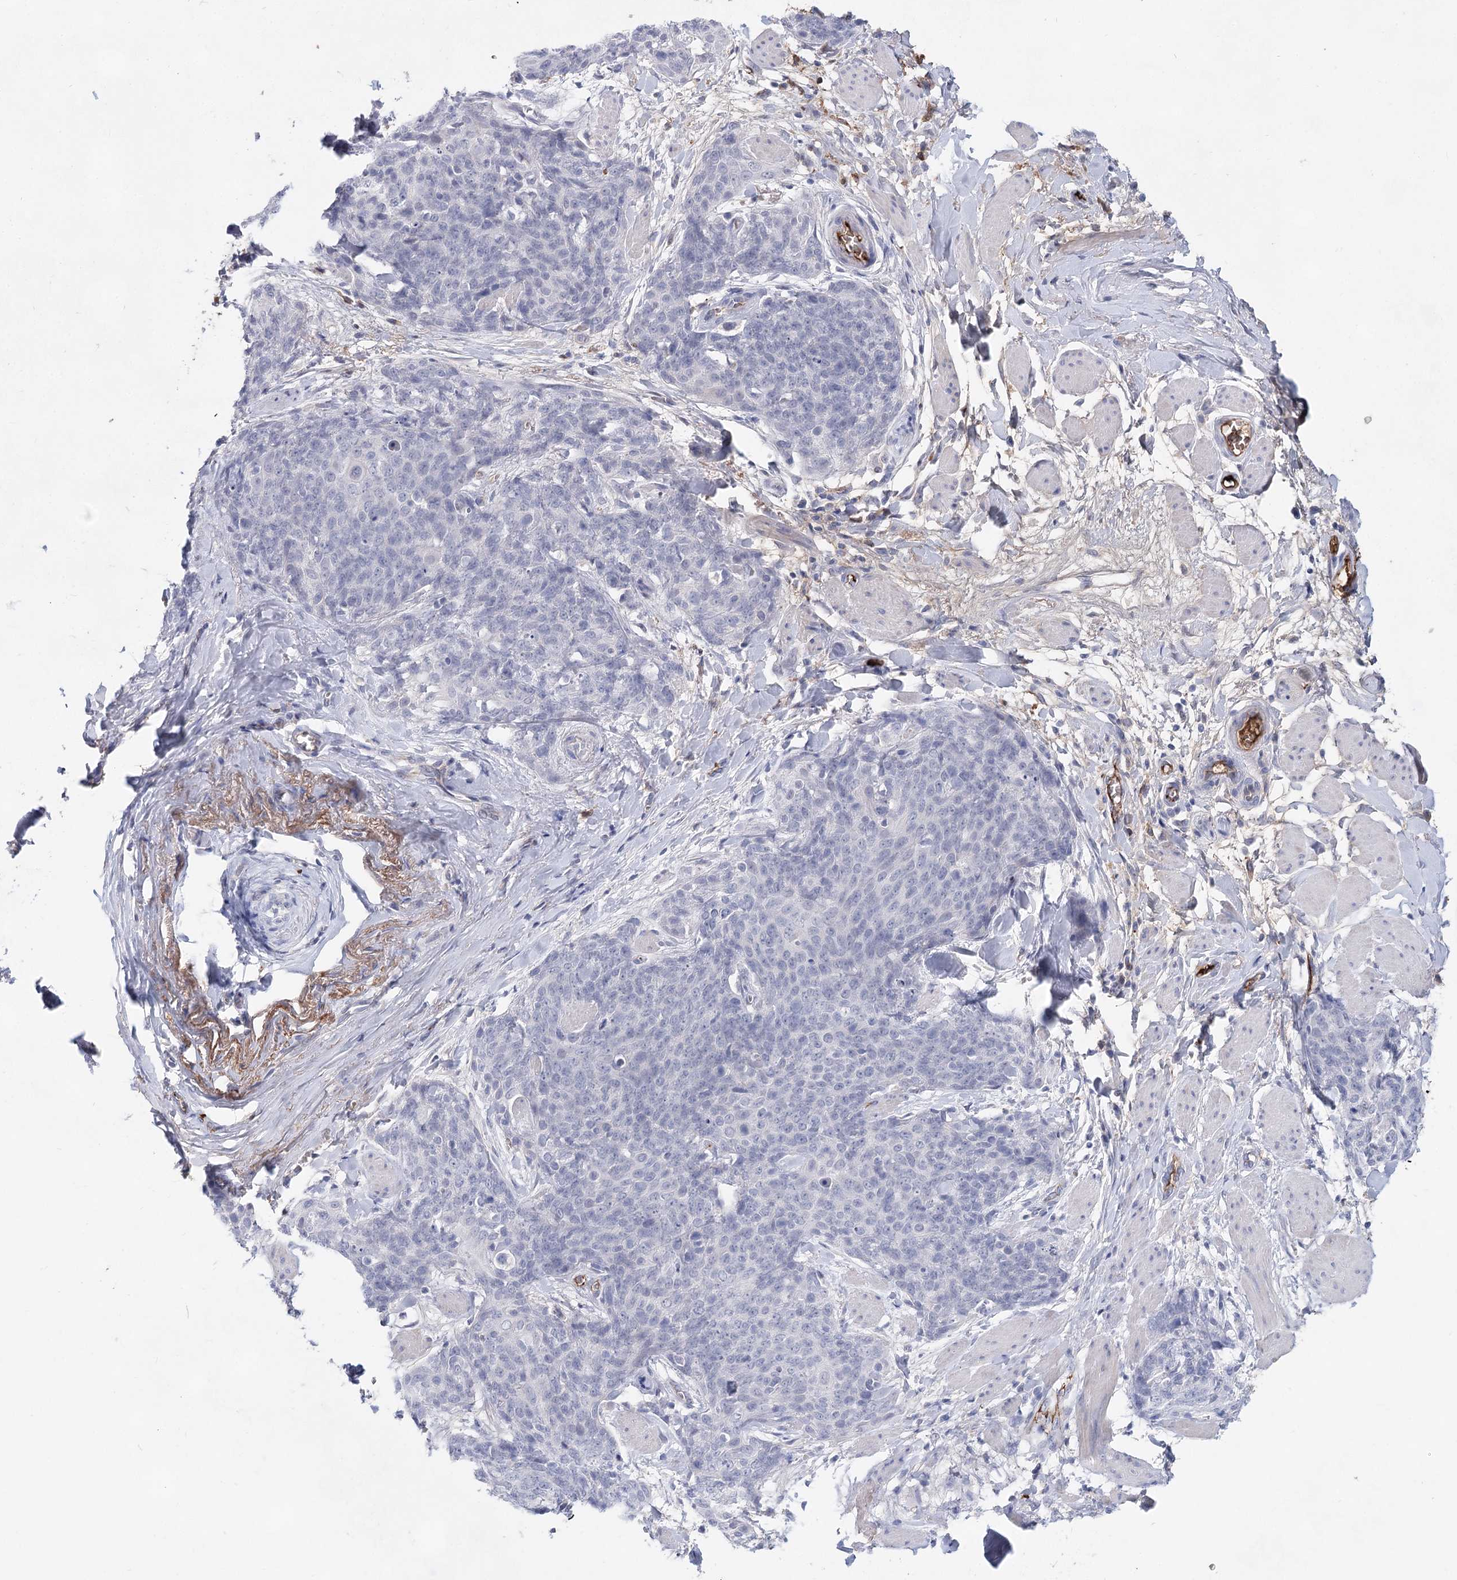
{"staining": {"intensity": "negative", "quantity": "none", "location": "none"}, "tissue": "skin cancer", "cell_type": "Tumor cells", "image_type": "cancer", "snomed": [{"axis": "morphology", "description": "Squamous cell carcinoma, NOS"}, {"axis": "topography", "description": "Skin"}, {"axis": "topography", "description": "Vulva"}], "caption": "High magnification brightfield microscopy of squamous cell carcinoma (skin) stained with DAB (brown) and counterstained with hematoxylin (blue): tumor cells show no significant expression.", "gene": "TASOR2", "patient": {"sex": "female", "age": 85}}